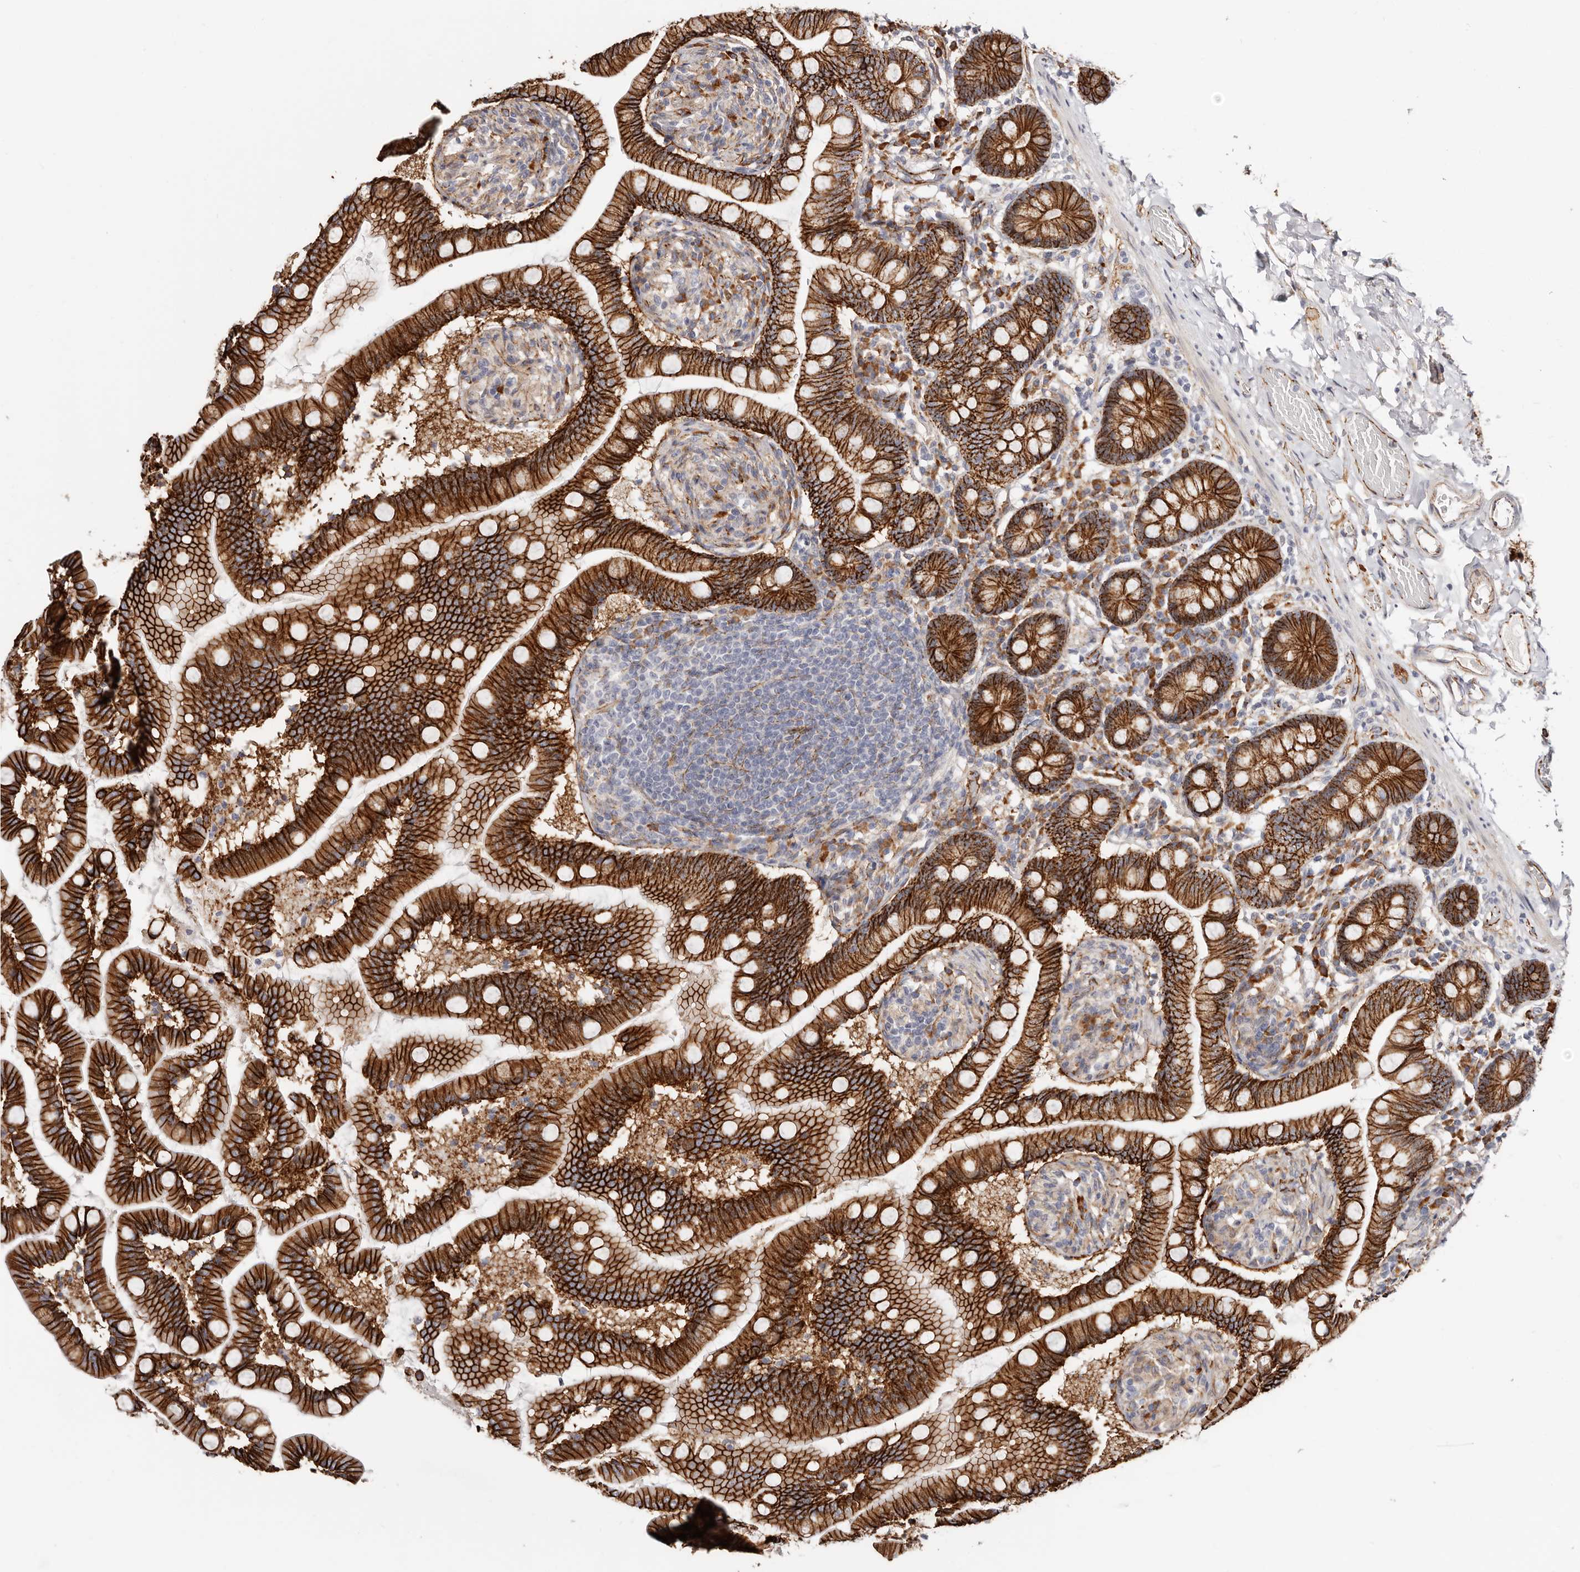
{"staining": {"intensity": "strong", "quantity": ">75%", "location": "cytoplasmic/membranous"}, "tissue": "small intestine", "cell_type": "Glandular cells", "image_type": "normal", "snomed": [{"axis": "morphology", "description": "Normal tissue, NOS"}, {"axis": "topography", "description": "Small intestine"}], "caption": "About >75% of glandular cells in unremarkable human small intestine show strong cytoplasmic/membranous protein expression as visualized by brown immunohistochemical staining.", "gene": "CTNNB1", "patient": {"sex": "female", "age": 64}}